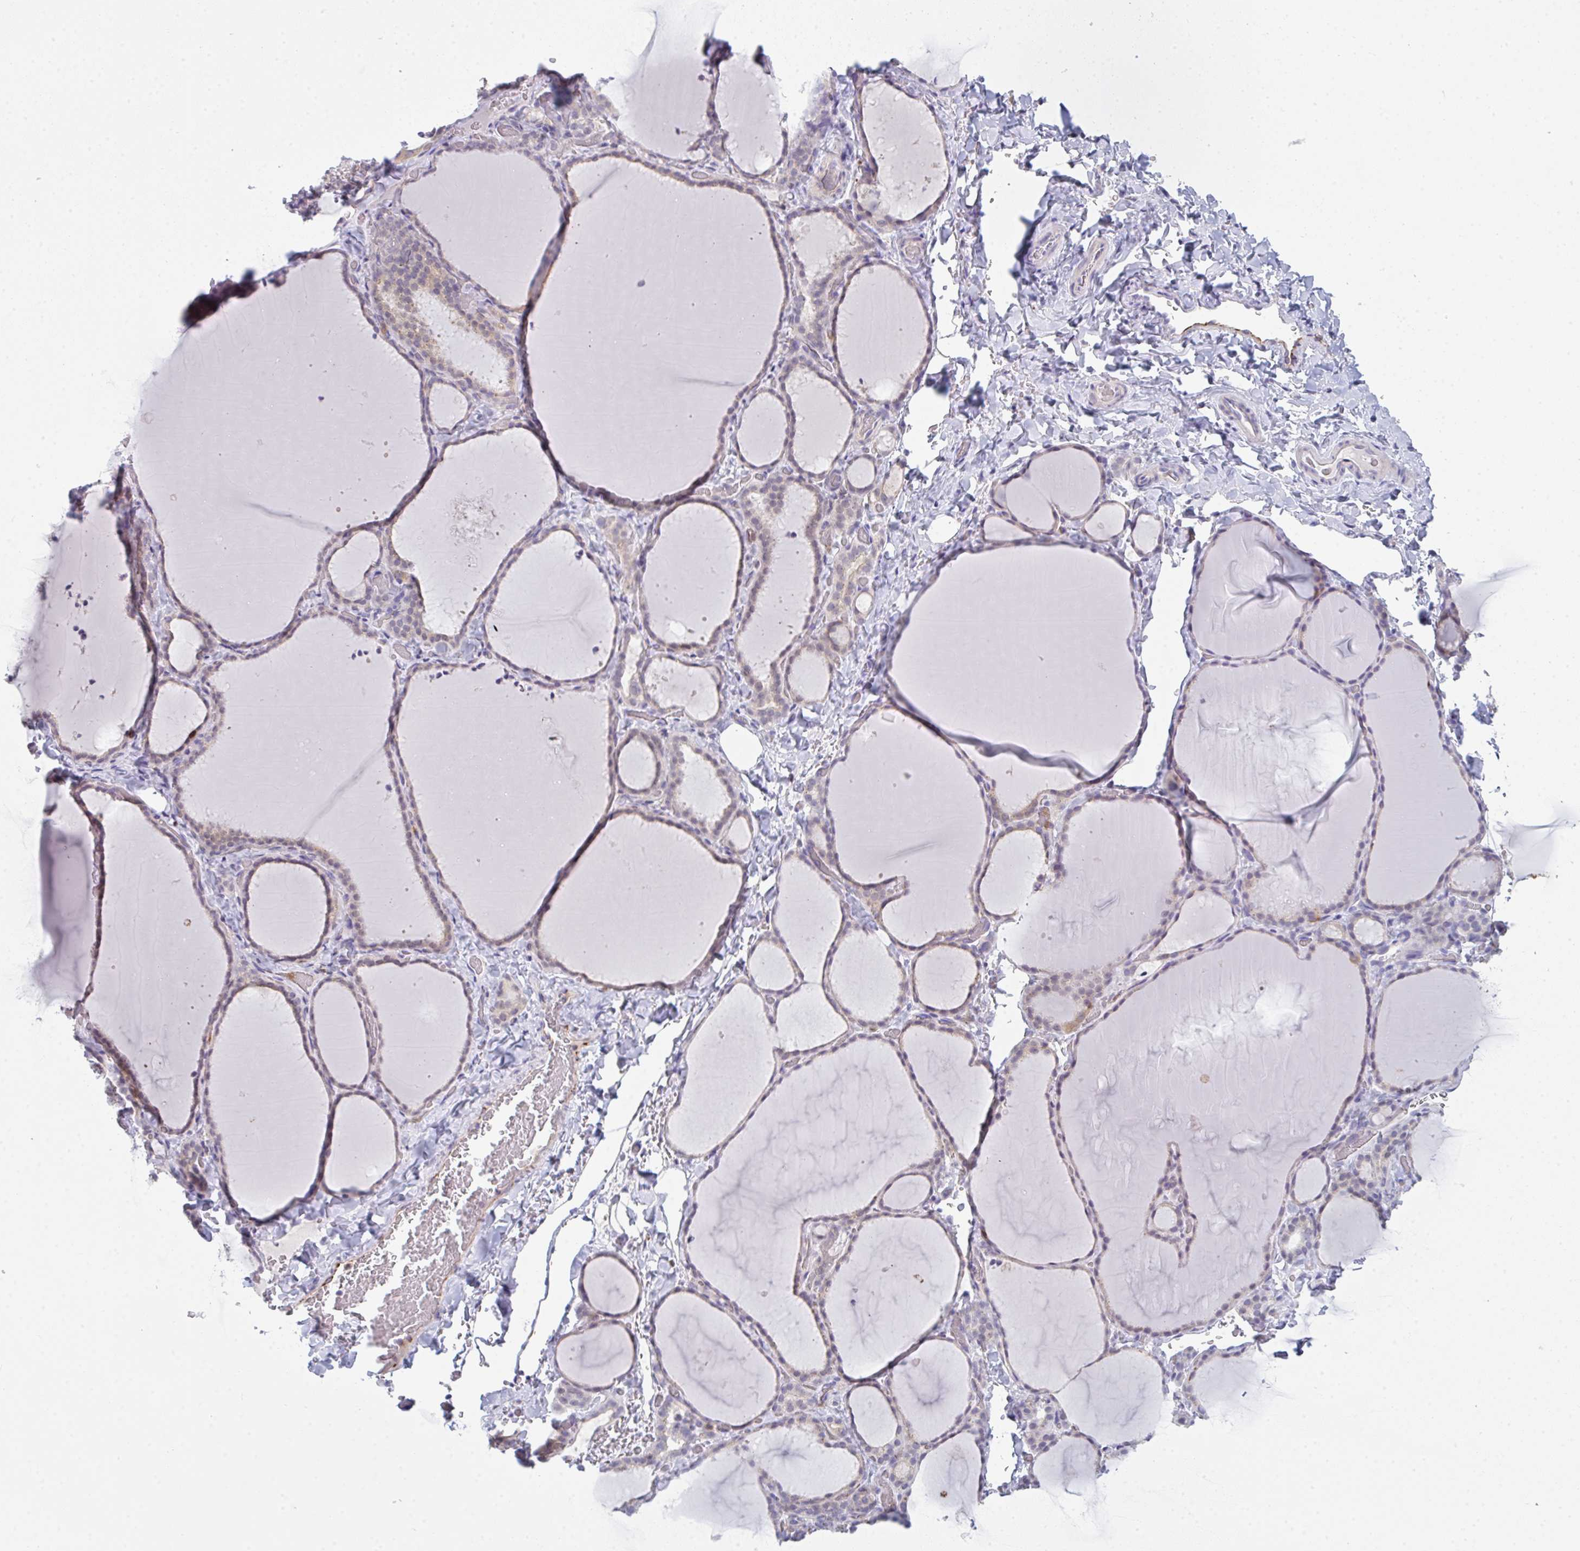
{"staining": {"intensity": "weak", "quantity": "<25%", "location": "cytoplasmic/membranous"}, "tissue": "thyroid gland", "cell_type": "Glandular cells", "image_type": "normal", "snomed": [{"axis": "morphology", "description": "Normal tissue, NOS"}, {"axis": "topography", "description": "Thyroid gland"}], "caption": "Immunohistochemistry photomicrograph of normal human thyroid gland stained for a protein (brown), which demonstrates no positivity in glandular cells.", "gene": "CD80", "patient": {"sex": "female", "age": 22}}